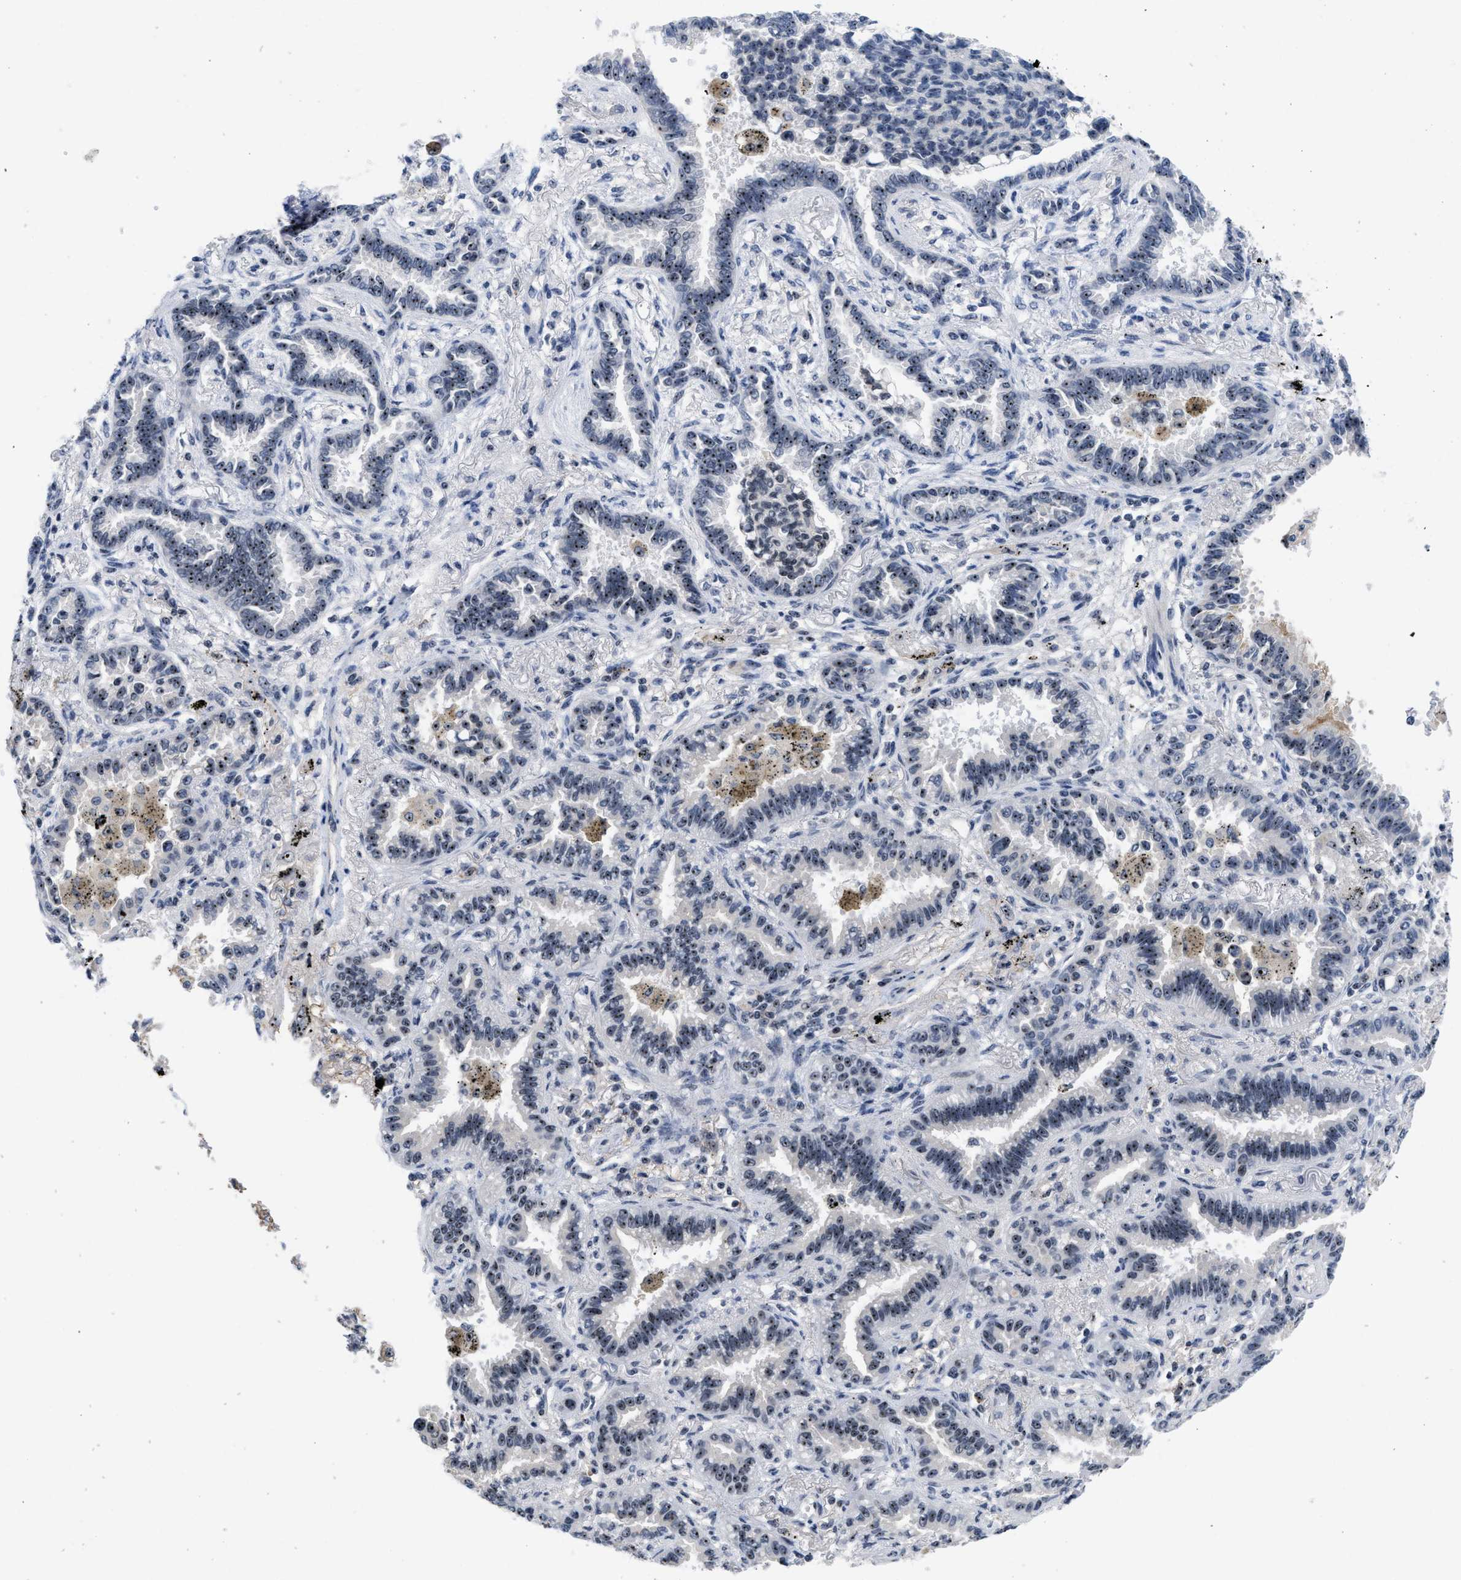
{"staining": {"intensity": "strong", "quantity": ">75%", "location": "nuclear"}, "tissue": "lung cancer", "cell_type": "Tumor cells", "image_type": "cancer", "snomed": [{"axis": "morphology", "description": "Normal tissue, NOS"}, {"axis": "morphology", "description": "Adenocarcinoma, NOS"}, {"axis": "topography", "description": "Lung"}], "caption": "Adenocarcinoma (lung) was stained to show a protein in brown. There is high levels of strong nuclear staining in approximately >75% of tumor cells.", "gene": "NOP58", "patient": {"sex": "male", "age": 59}}